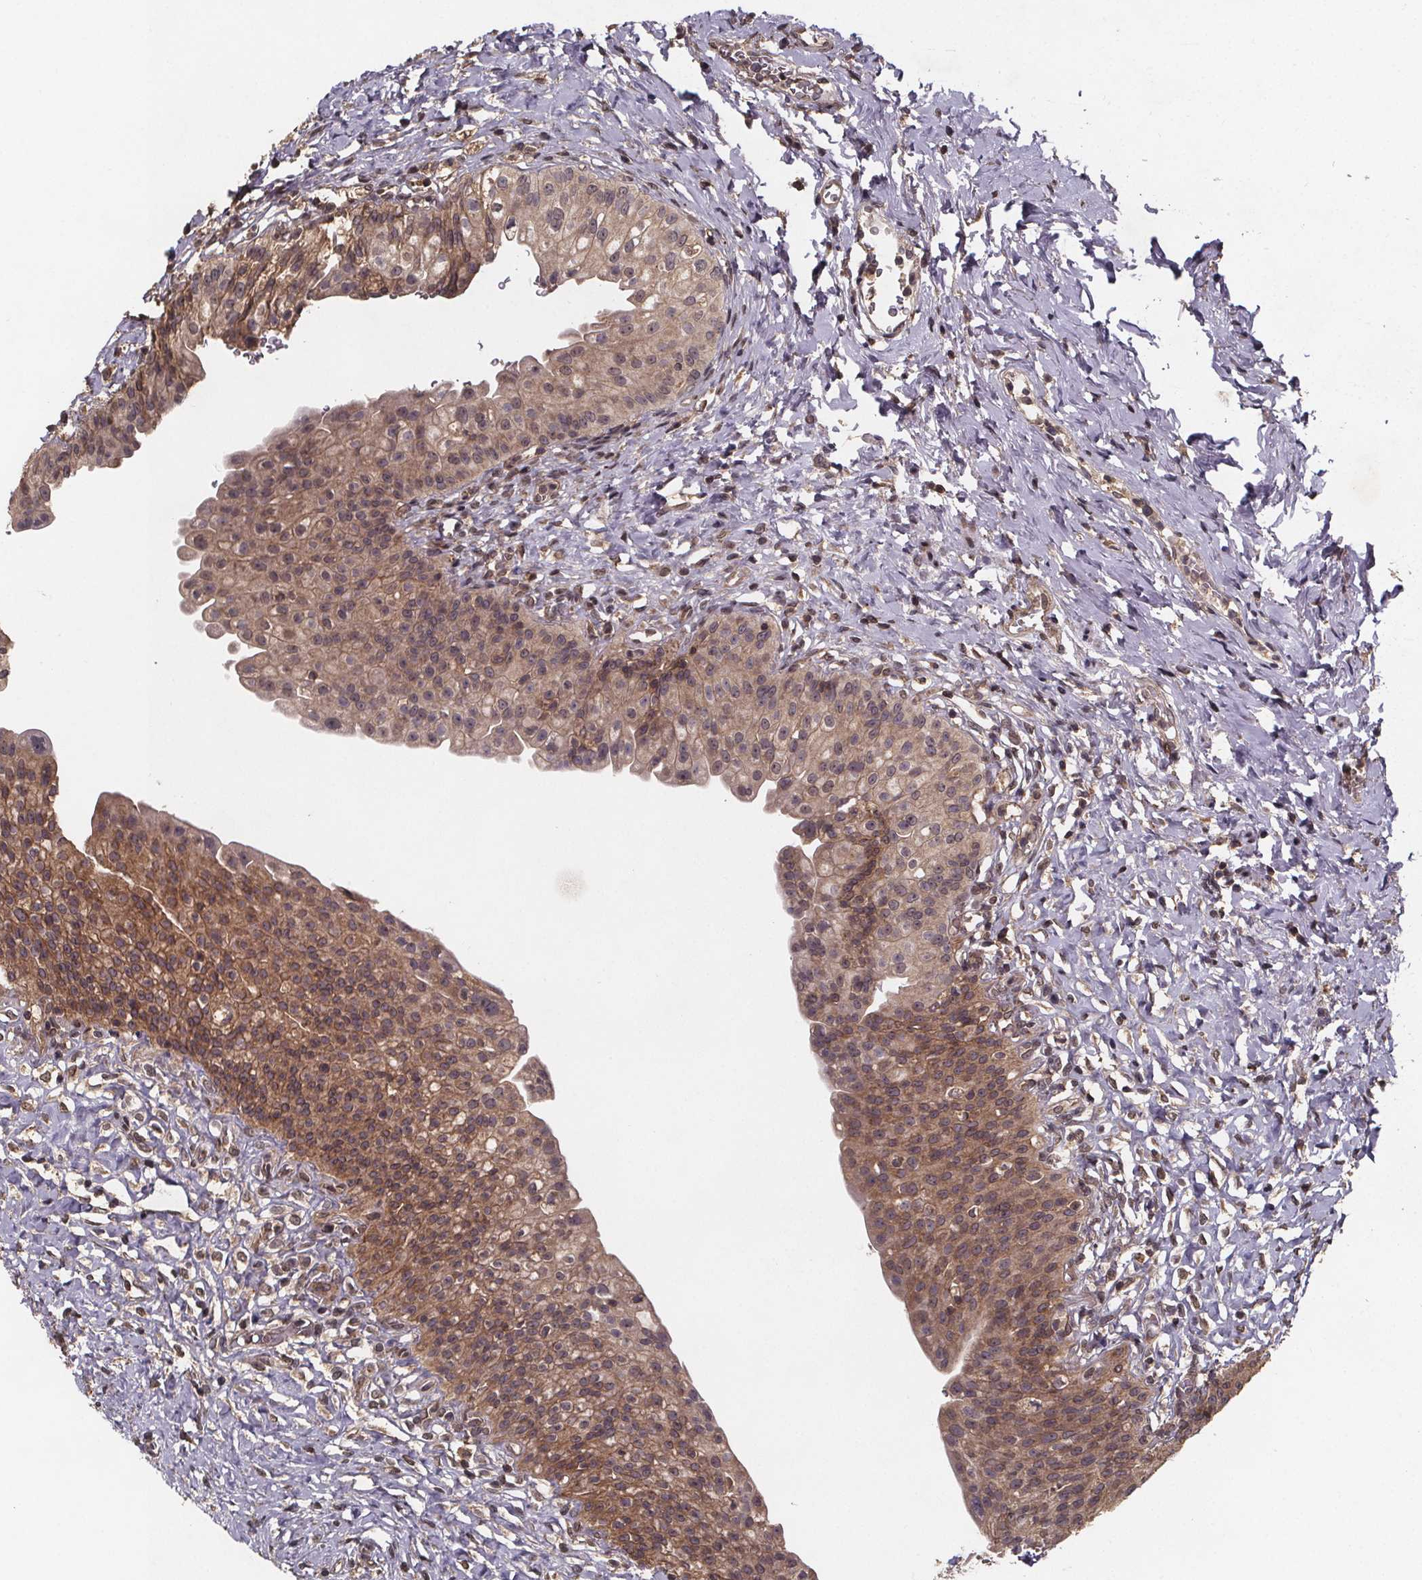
{"staining": {"intensity": "moderate", "quantity": ">75%", "location": "cytoplasmic/membranous"}, "tissue": "urinary bladder", "cell_type": "Urothelial cells", "image_type": "normal", "snomed": [{"axis": "morphology", "description": "Normal tissue, NOS"}, {"axis": "topography", "description": "Urinary bladder"}], "caption": "The photomicrograph reveals a brown stain indicating the presence of a protein in the cytoplasmic/membranous of urothelial cells in urinary bladder.", "gene": "PIERCE2", "patient": {"sex": "male", "age": 76}}